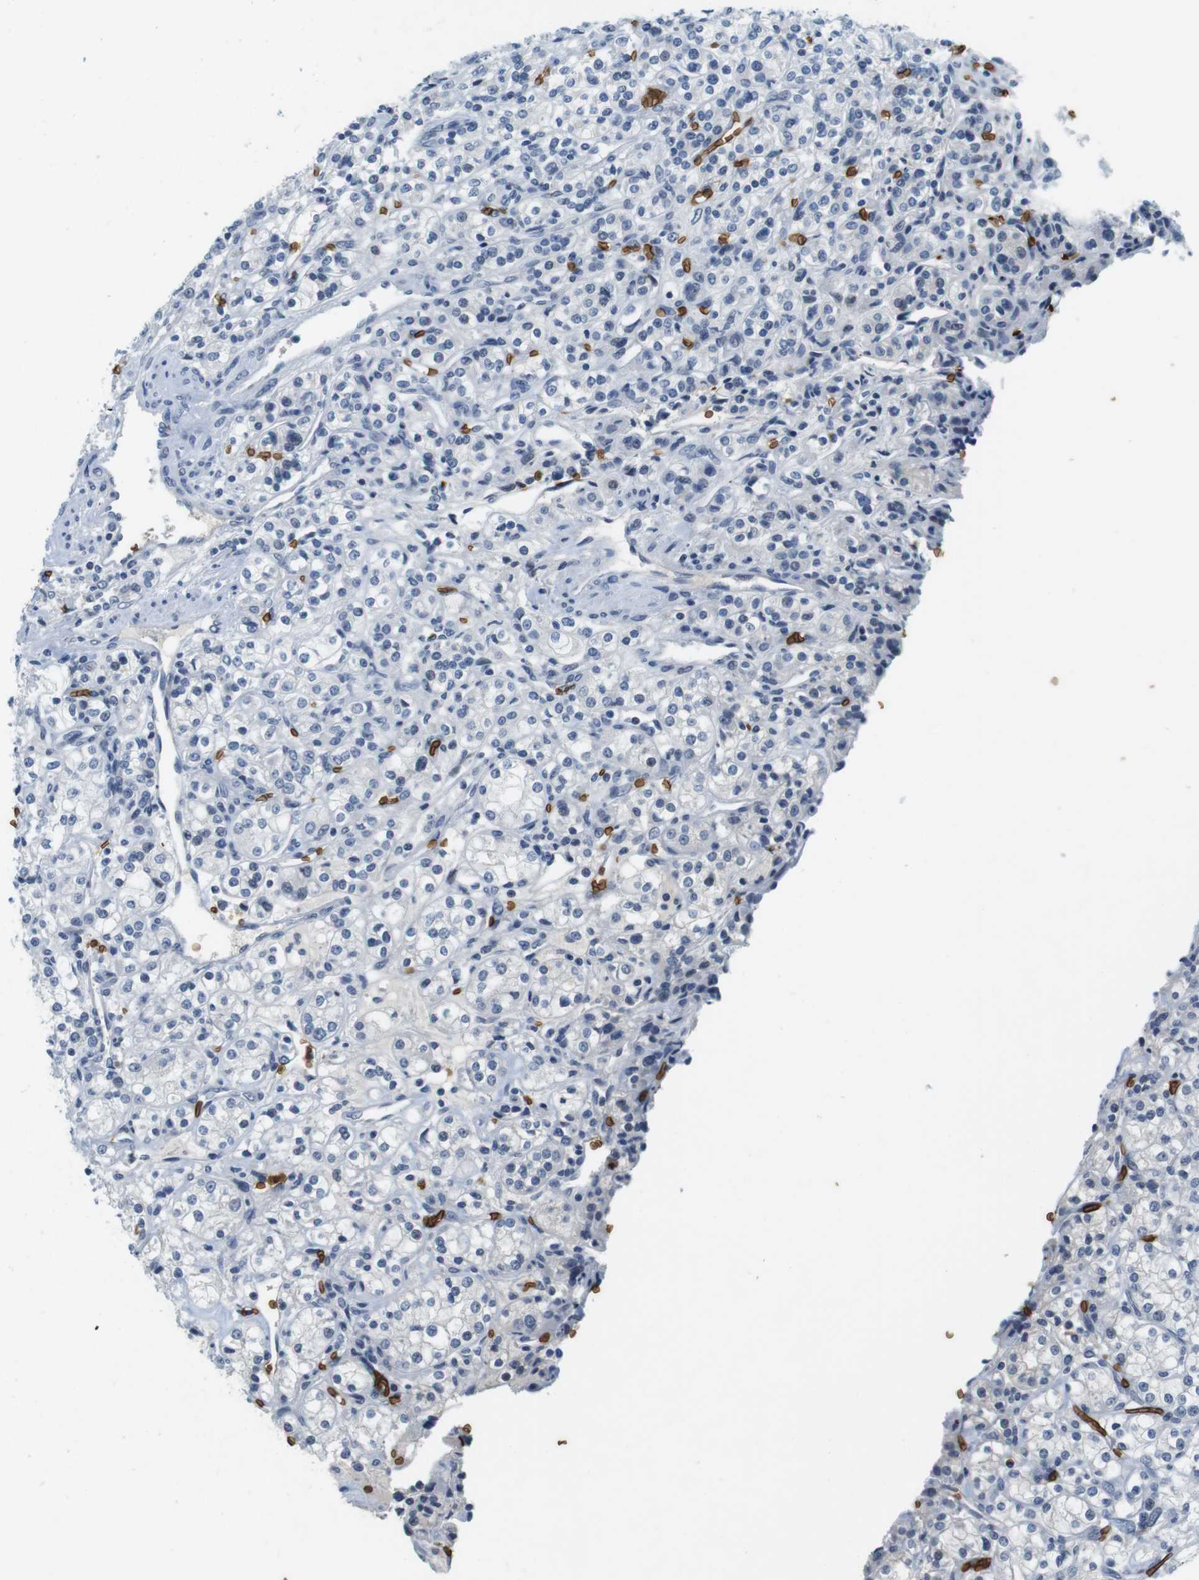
{"staining": {"intensity": "negative", "quantity": "none", "location": "none"}, "tissue": "renal cancer", "cell_type": "Tumor cells", "image_type": "cancer", "snomed": [{"axis": "morphology", "description": "Adenocarcinoma, NOS"}, {"axis": "topography", "description": "Kidney"}], "caption": "A high-resolution histopathology image shows immunohistochemistry (IHC) staining of renal cancer, which displays no significant positivity in tumor cells. (Brightfield microscopy of DAB (3,3'-diaminobenzidine) immunohistochemistry (IHC) at high magnification).", "gene": "SLC4A1", "patient": {"sex": "male", "age": 77}}